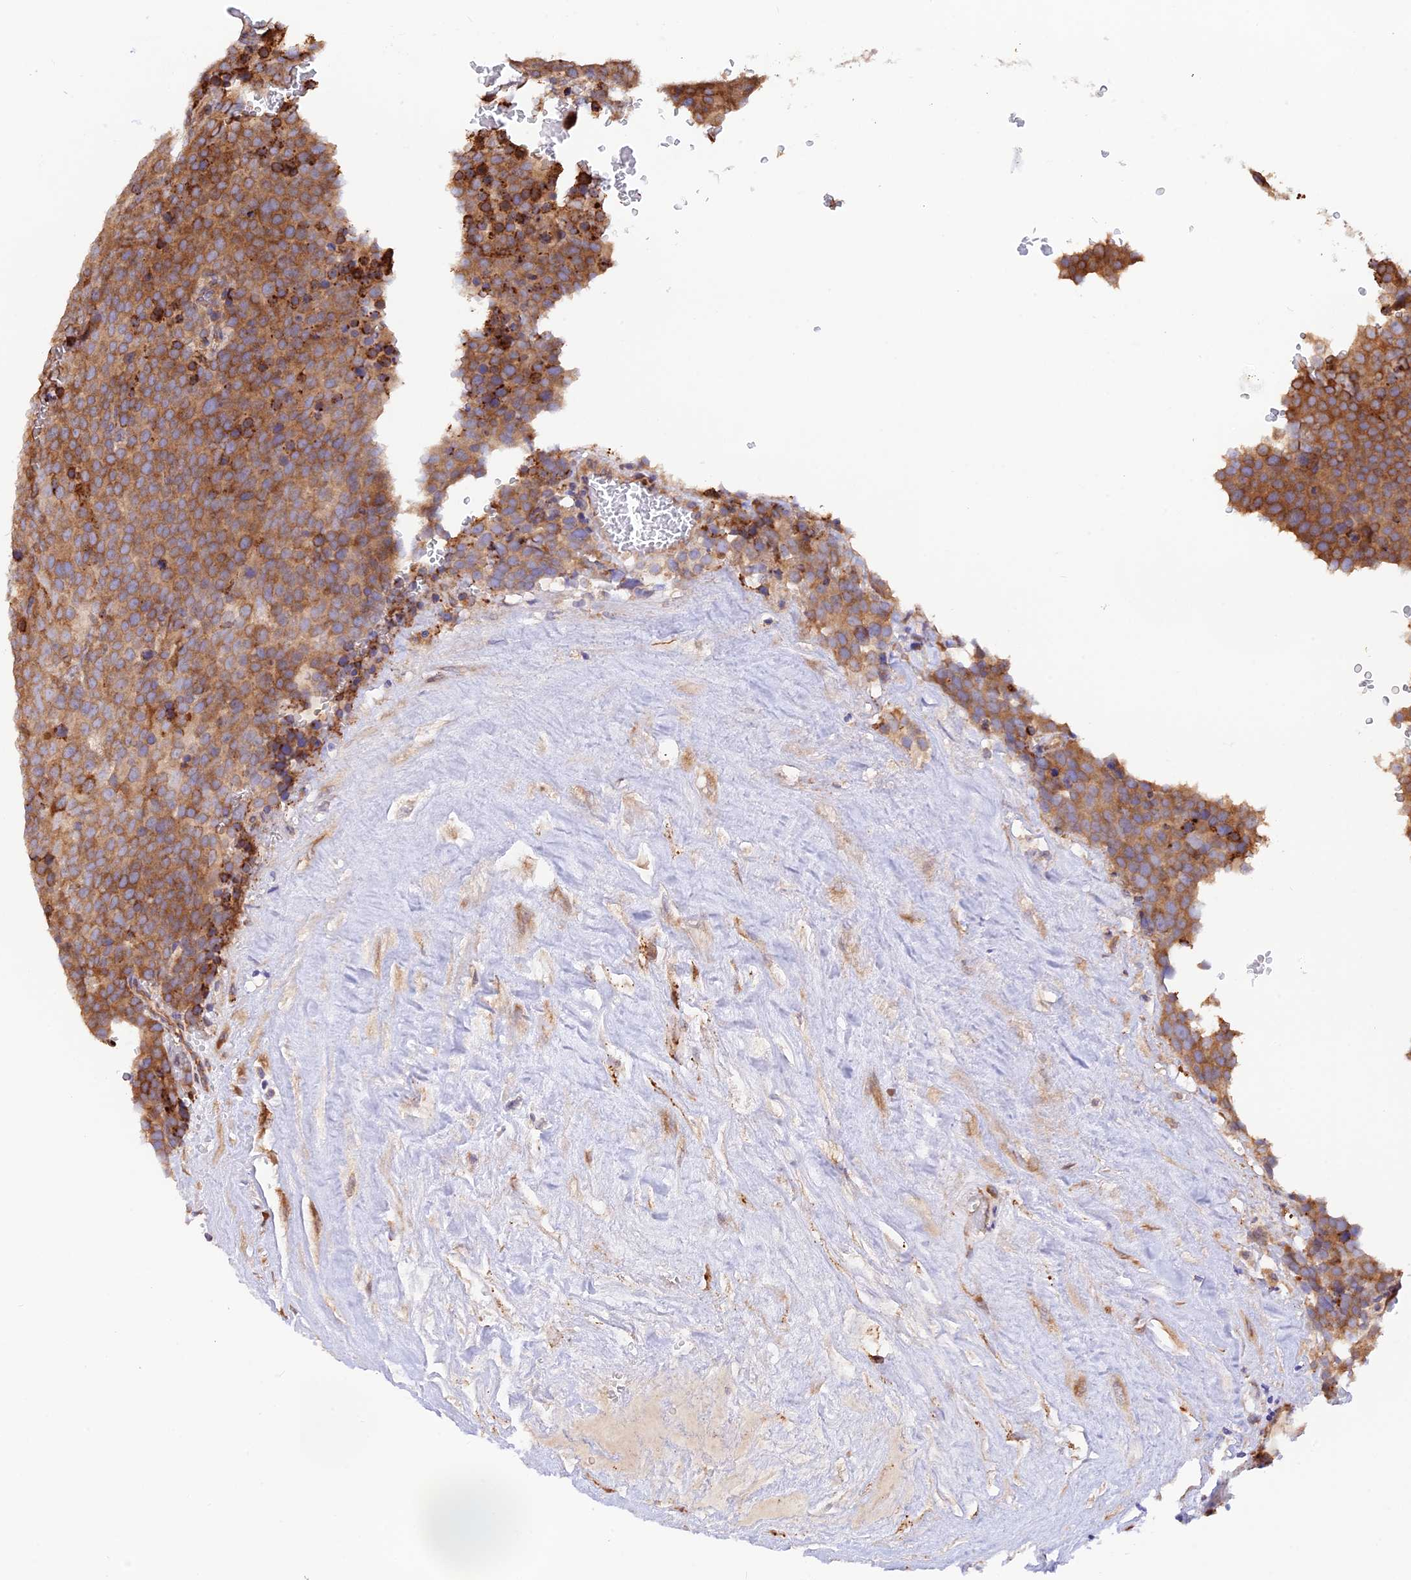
{"staining": {"intensity": "moderate", "quantity": ">75%", "location": "cytoplasmic/membranous"}, "tissue": "testis cancer", "cell_type": "Tumor cells", "image_type": "cancer", "snomed": [{"axis": "morphology", "description": "Seminoma, NOS"}, {"axis": "topography", "description": "Testis"}], "caption": "Moderate cytoplasmic/membranous positivity is identified in approximately >75% of tumor cells in testis cancer.", "gene": "RPL5", "patient": {"sex": "male", "age": 71}}